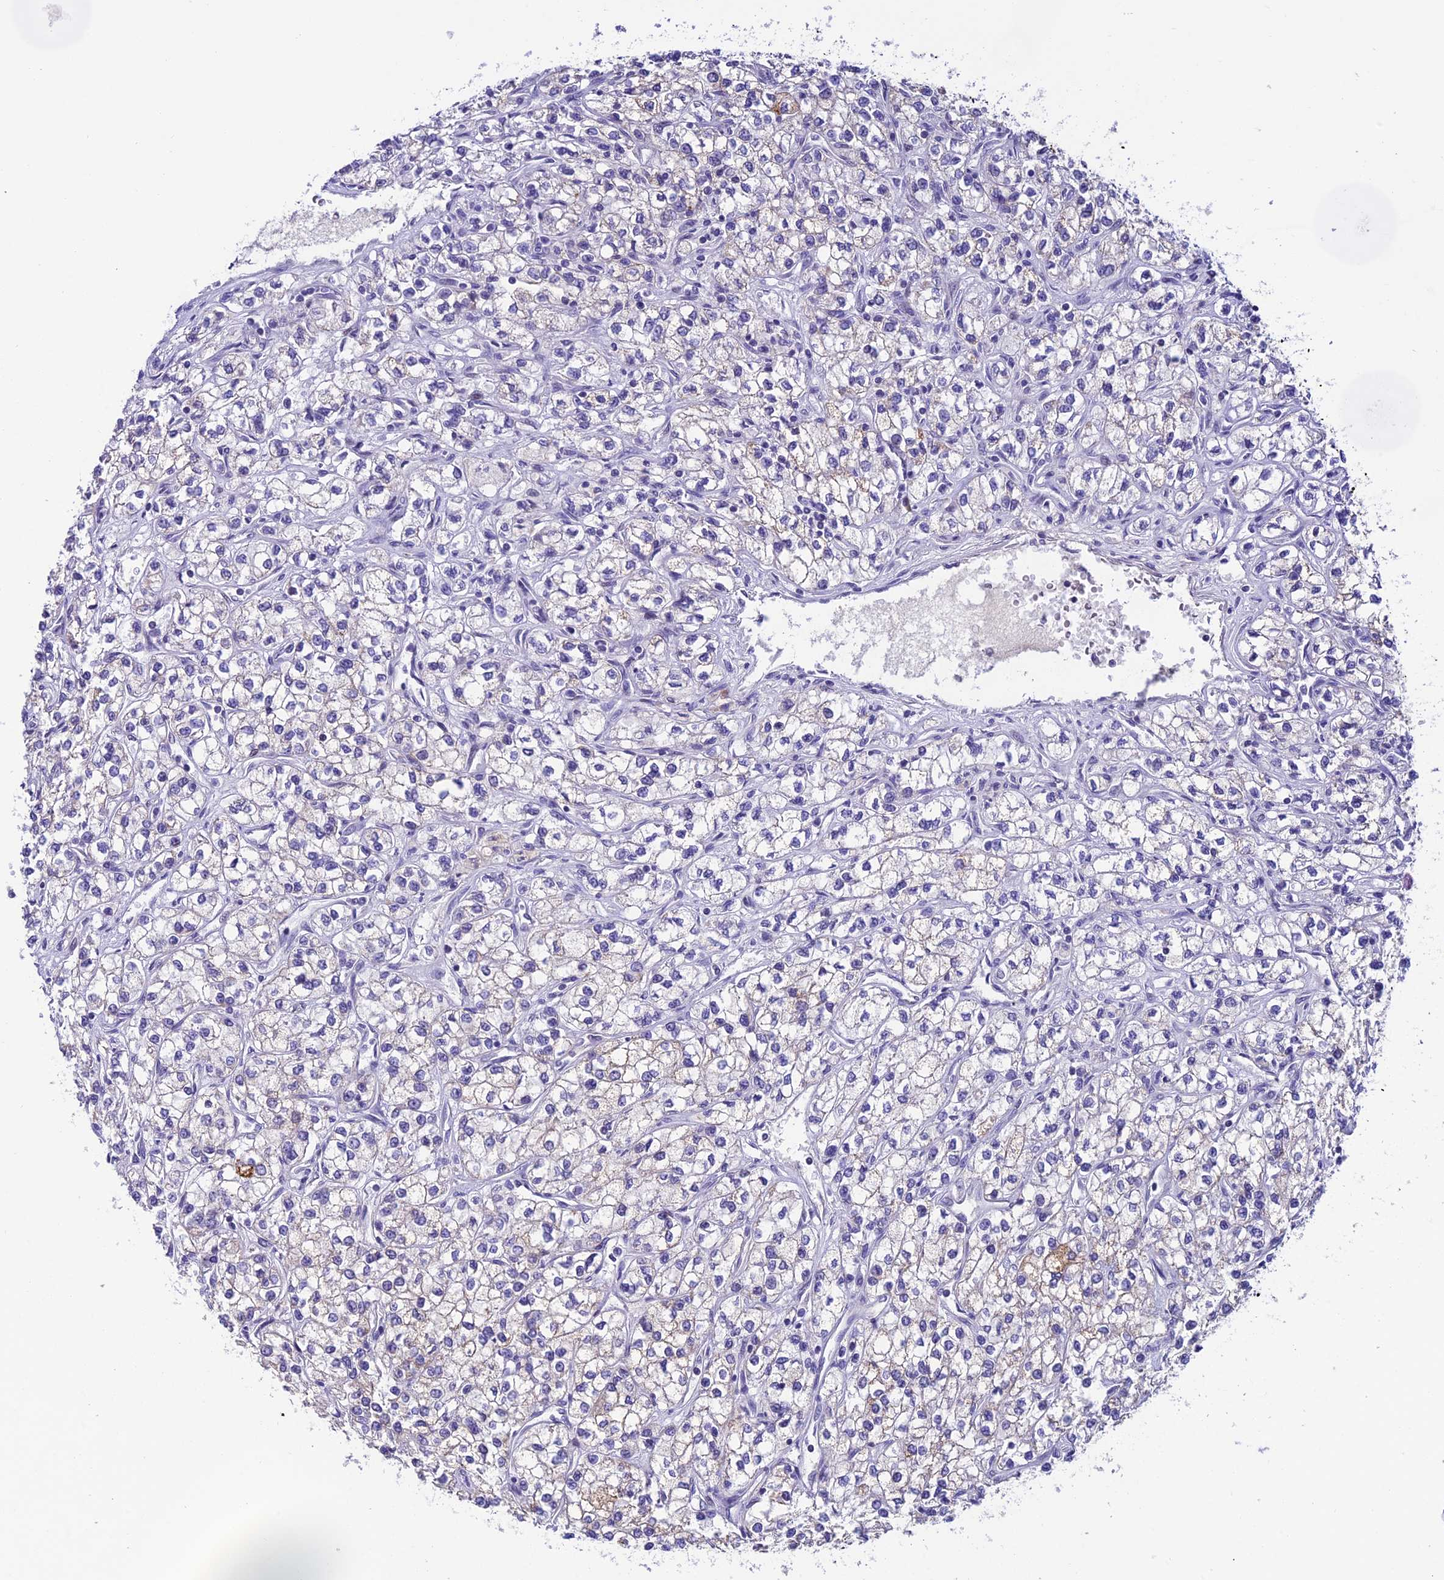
{"staining": {"intensity": "negative", "quantity": "none", "location": "none"}, "tissue": "renal cancer", "cell_type": "Tumor cells", "image_type": "cancer", "snomed": [{"axis": "morphology", "description": "Adenocarcinoma, NOS"}, {"axis": "topography", "description": "Kidney"}], "caption": "IHC photomicrograph of renal cancer (adenocarcinoma) stained for a protein (brown), which reveals no expression in tumor cells. (DAB (3,3'-diaminobenzidine) IHC with hematoxylin counter stain).", "gene": "SLC10A1", "patient": {"sex": "male", "age": 80}}